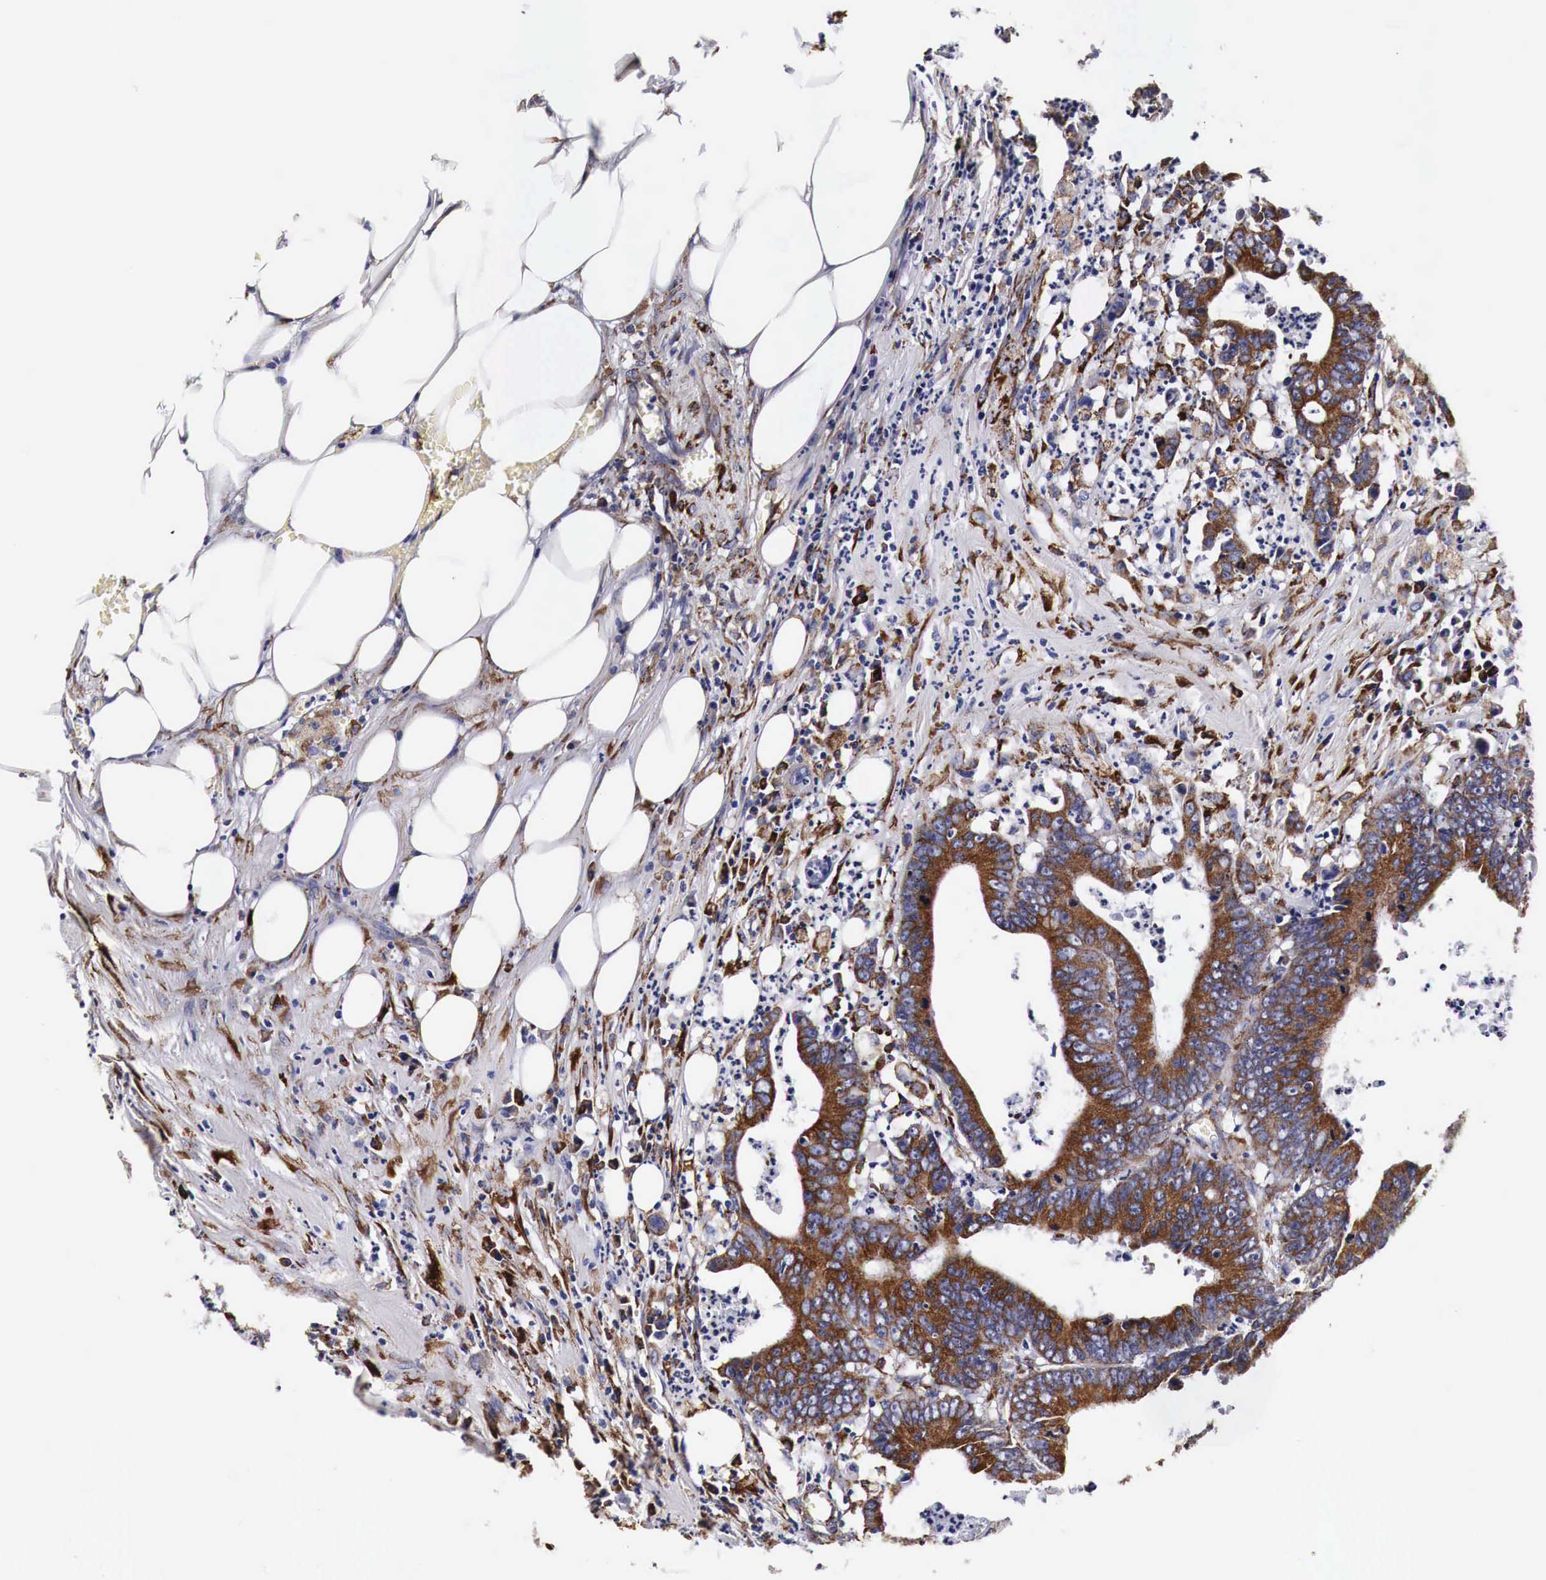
{"staining": {"intensity": "strong", "quantity": ">75%", "location": "cytoplasmic/membranous"}, "tissue": "colorectal cancer", "cell_type": "Tumor cells", "image_type": "cancer", "snomed": [{"axis": "morphology", "description": "Adenocarcinoma, NOS"}, {"axis": "topography", "description": "Colon"}], "caption": "Tumor cells show high levels of strong cytoplasmic/membranous positivity in about >75% of cells in human colorectal adenocarcinoma.", "gene": "CKAP4", "patient": {"sex": "male", "age": 55}}